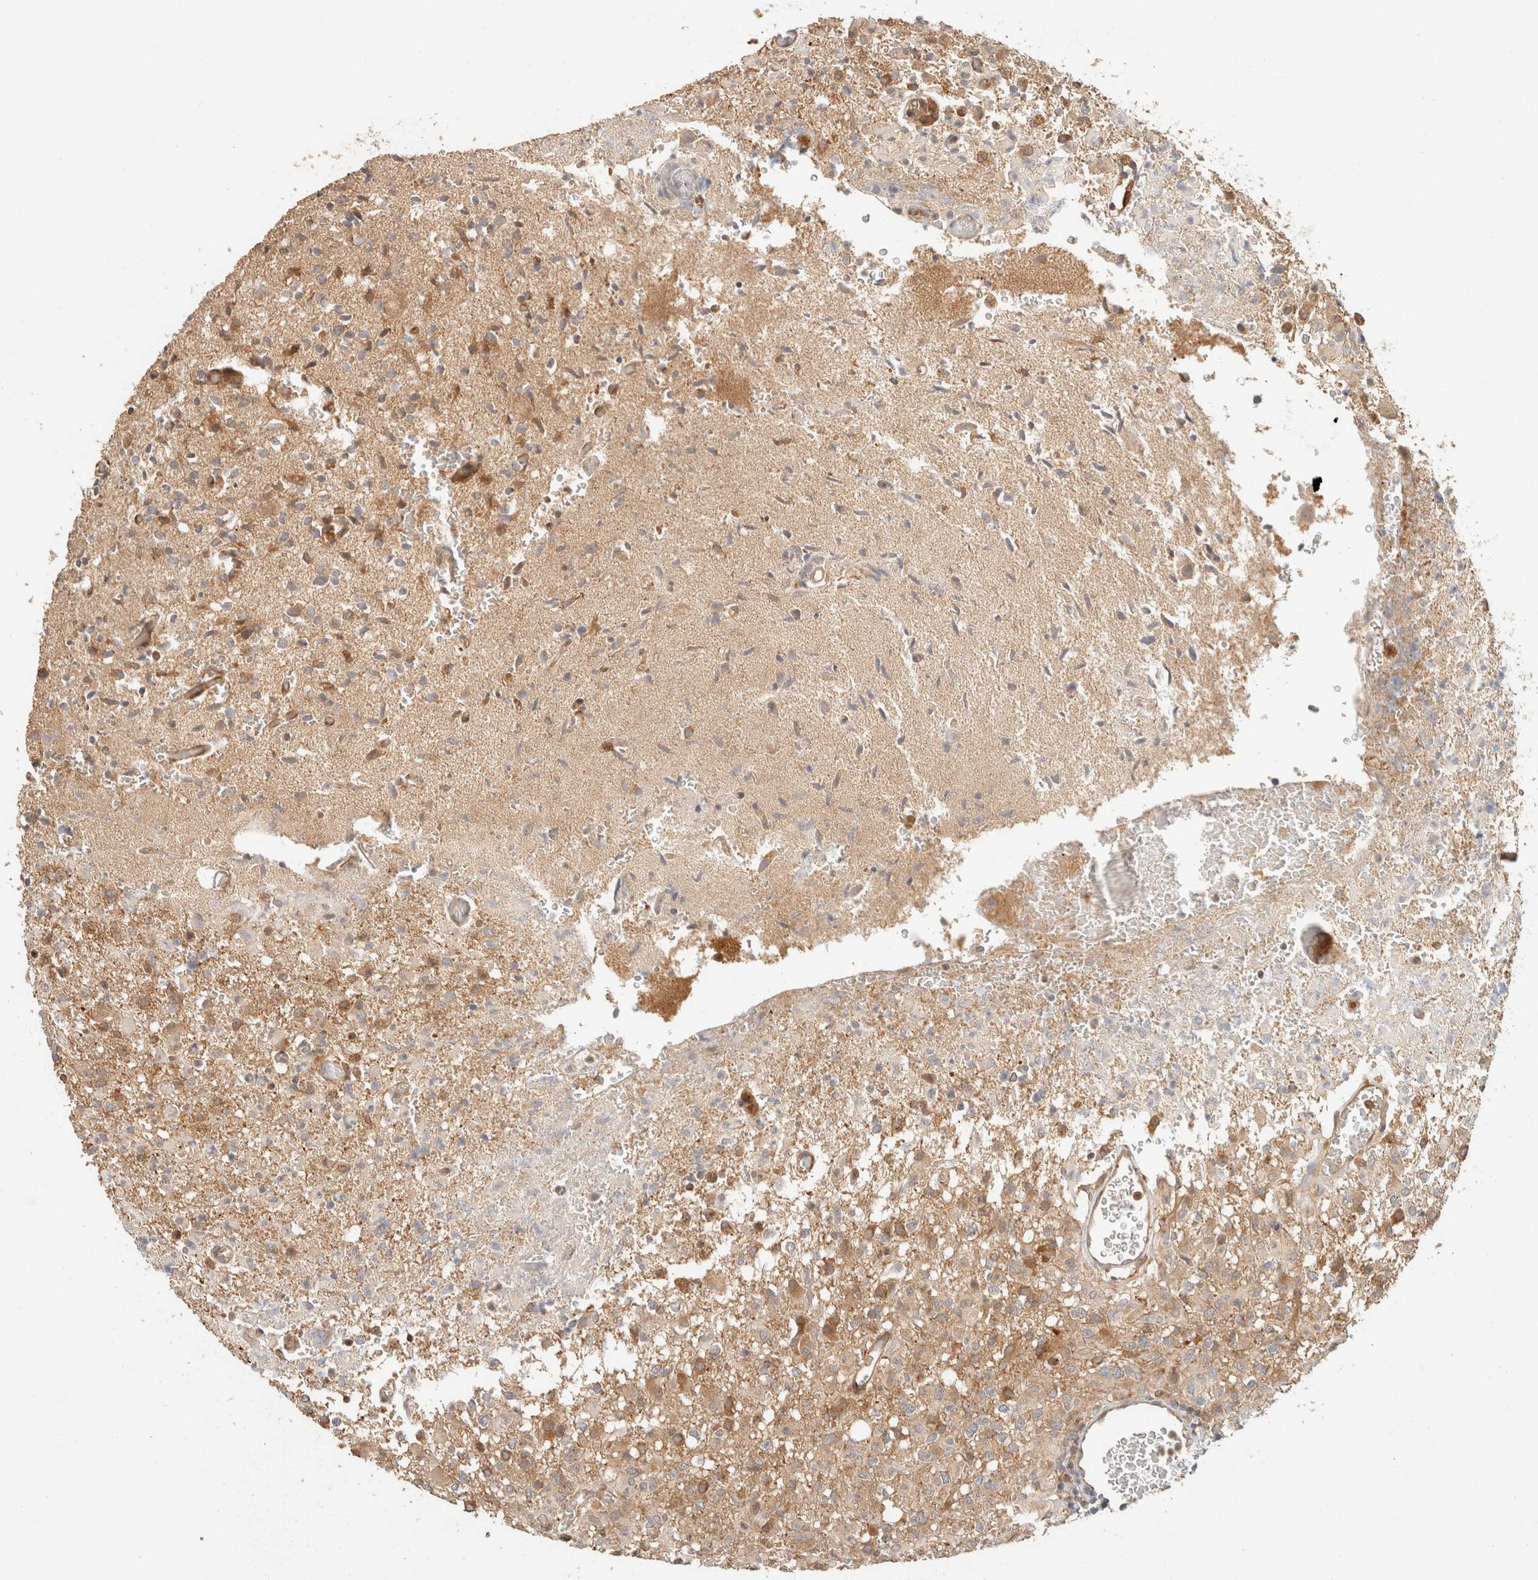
{"staining": {"intensity": "moderate", "quantity": ">75%", "location": "cytoplasmic/membranous"}, "tissue": "glioma", "cell_type": "Tumor cells", "image_type": "cancer", "snomed": [{"axis": "morphology", "description": "Glioma, malignant, High grade"}, {"axis": "topography", "description": "Brain"}], "caption": "DAB immunohistochemical staining of human malignant glioma (high-grade) demonstrates moderate cytoplasmic/membranous protein expression in about >75% of tumor cells.", "gene": "TACC1", "patient": {"sex": "female", "age": 57}}